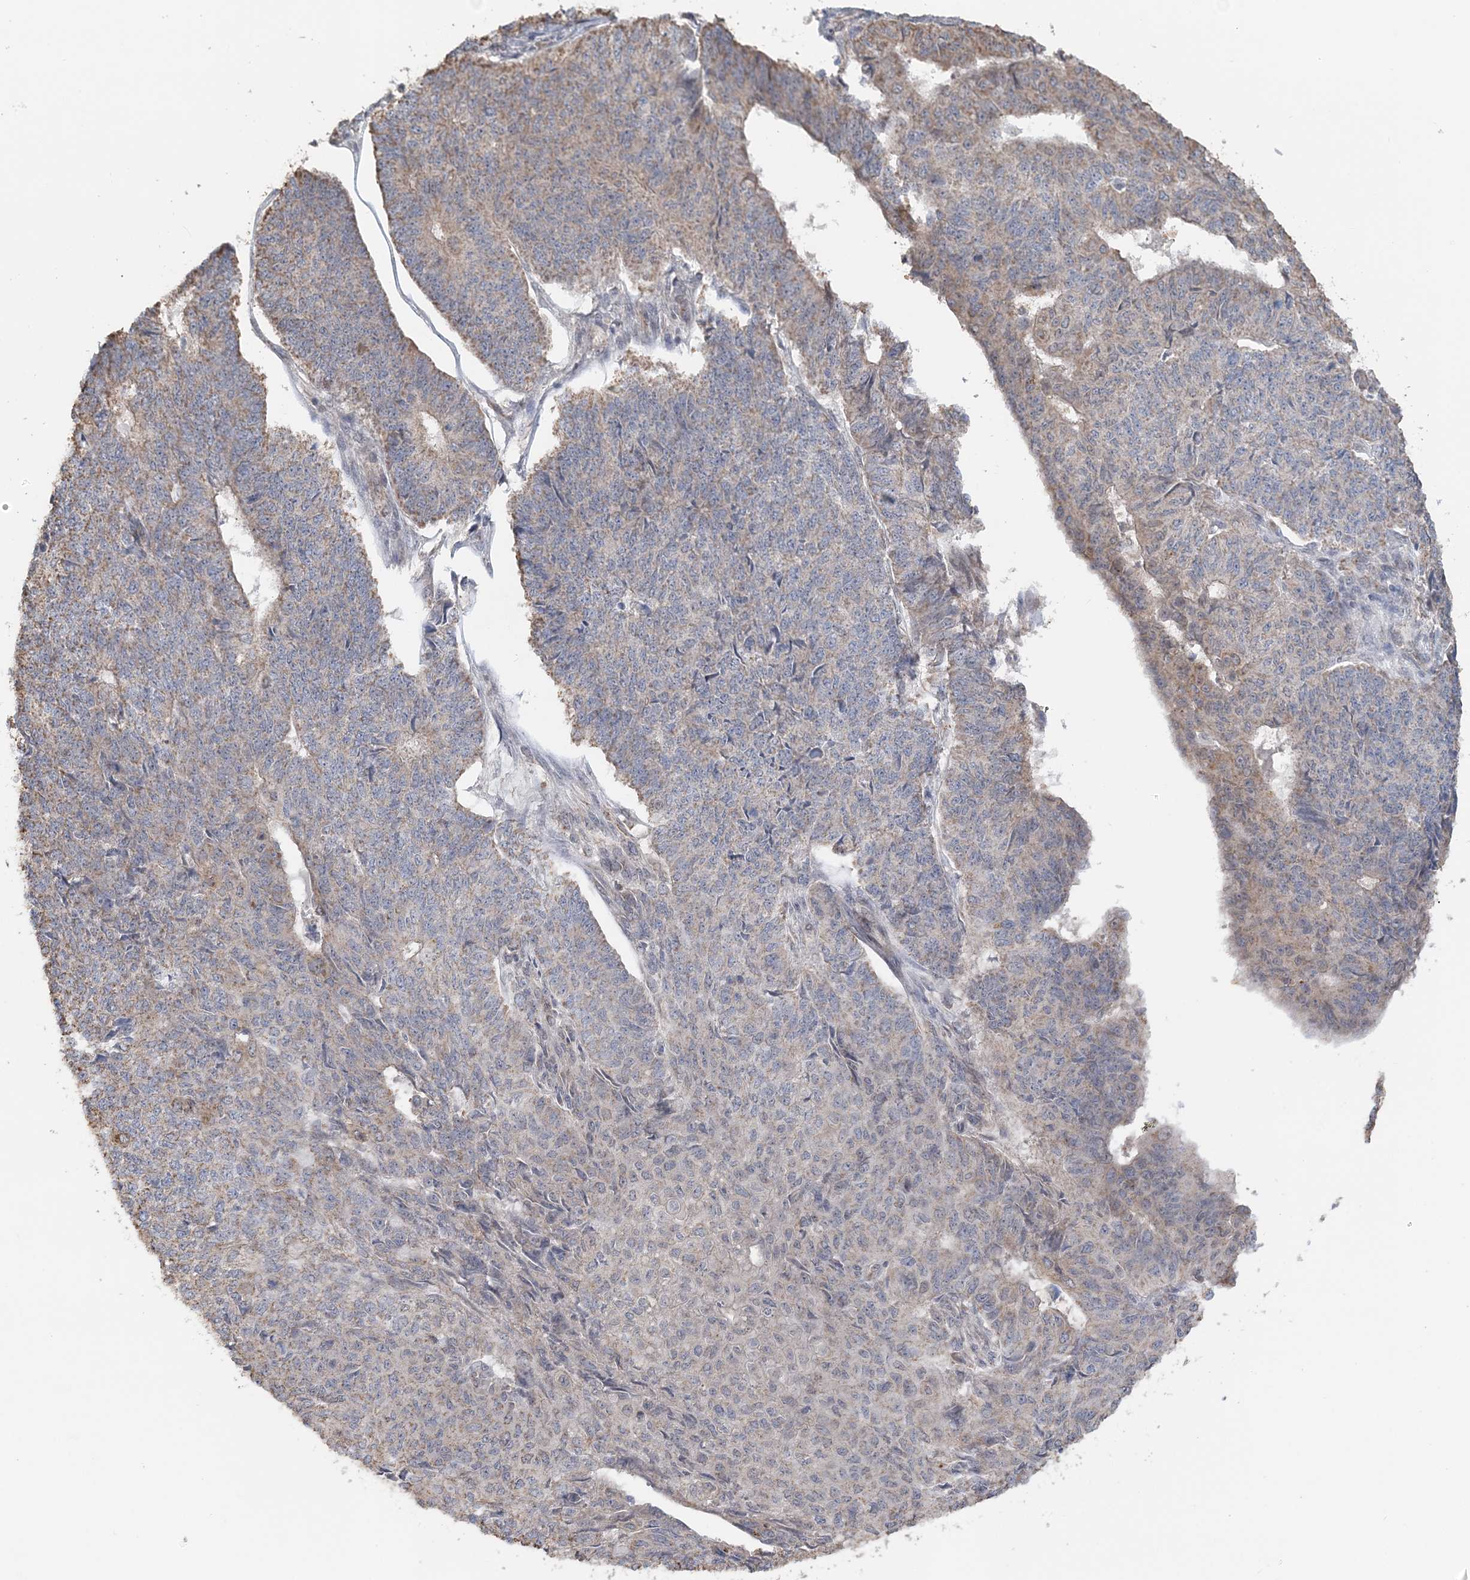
{"staining": {"intensity": "weak", "quantity": "25%-75%", "location": "cytoplasmic/membranous"}, "tissue": "endometrial cancer", "cell_type": "Tumor cells", "image_type": "cancer", "snomed": [{"axis": "morphology", "description": "Adenocarcinoma, NOS"}, {"axis": "topography", "description": "Endometrium"}], "caption": "Endometrial cancer tissue reveals weak cytoplasmic/membranous positivity in about 25%-75% of tumor cells The protein of interest is shown in brown color, while the nuclei are stained blue.", "gene": "FBXO38", "patient": {"sex": "female", "age": 32}}